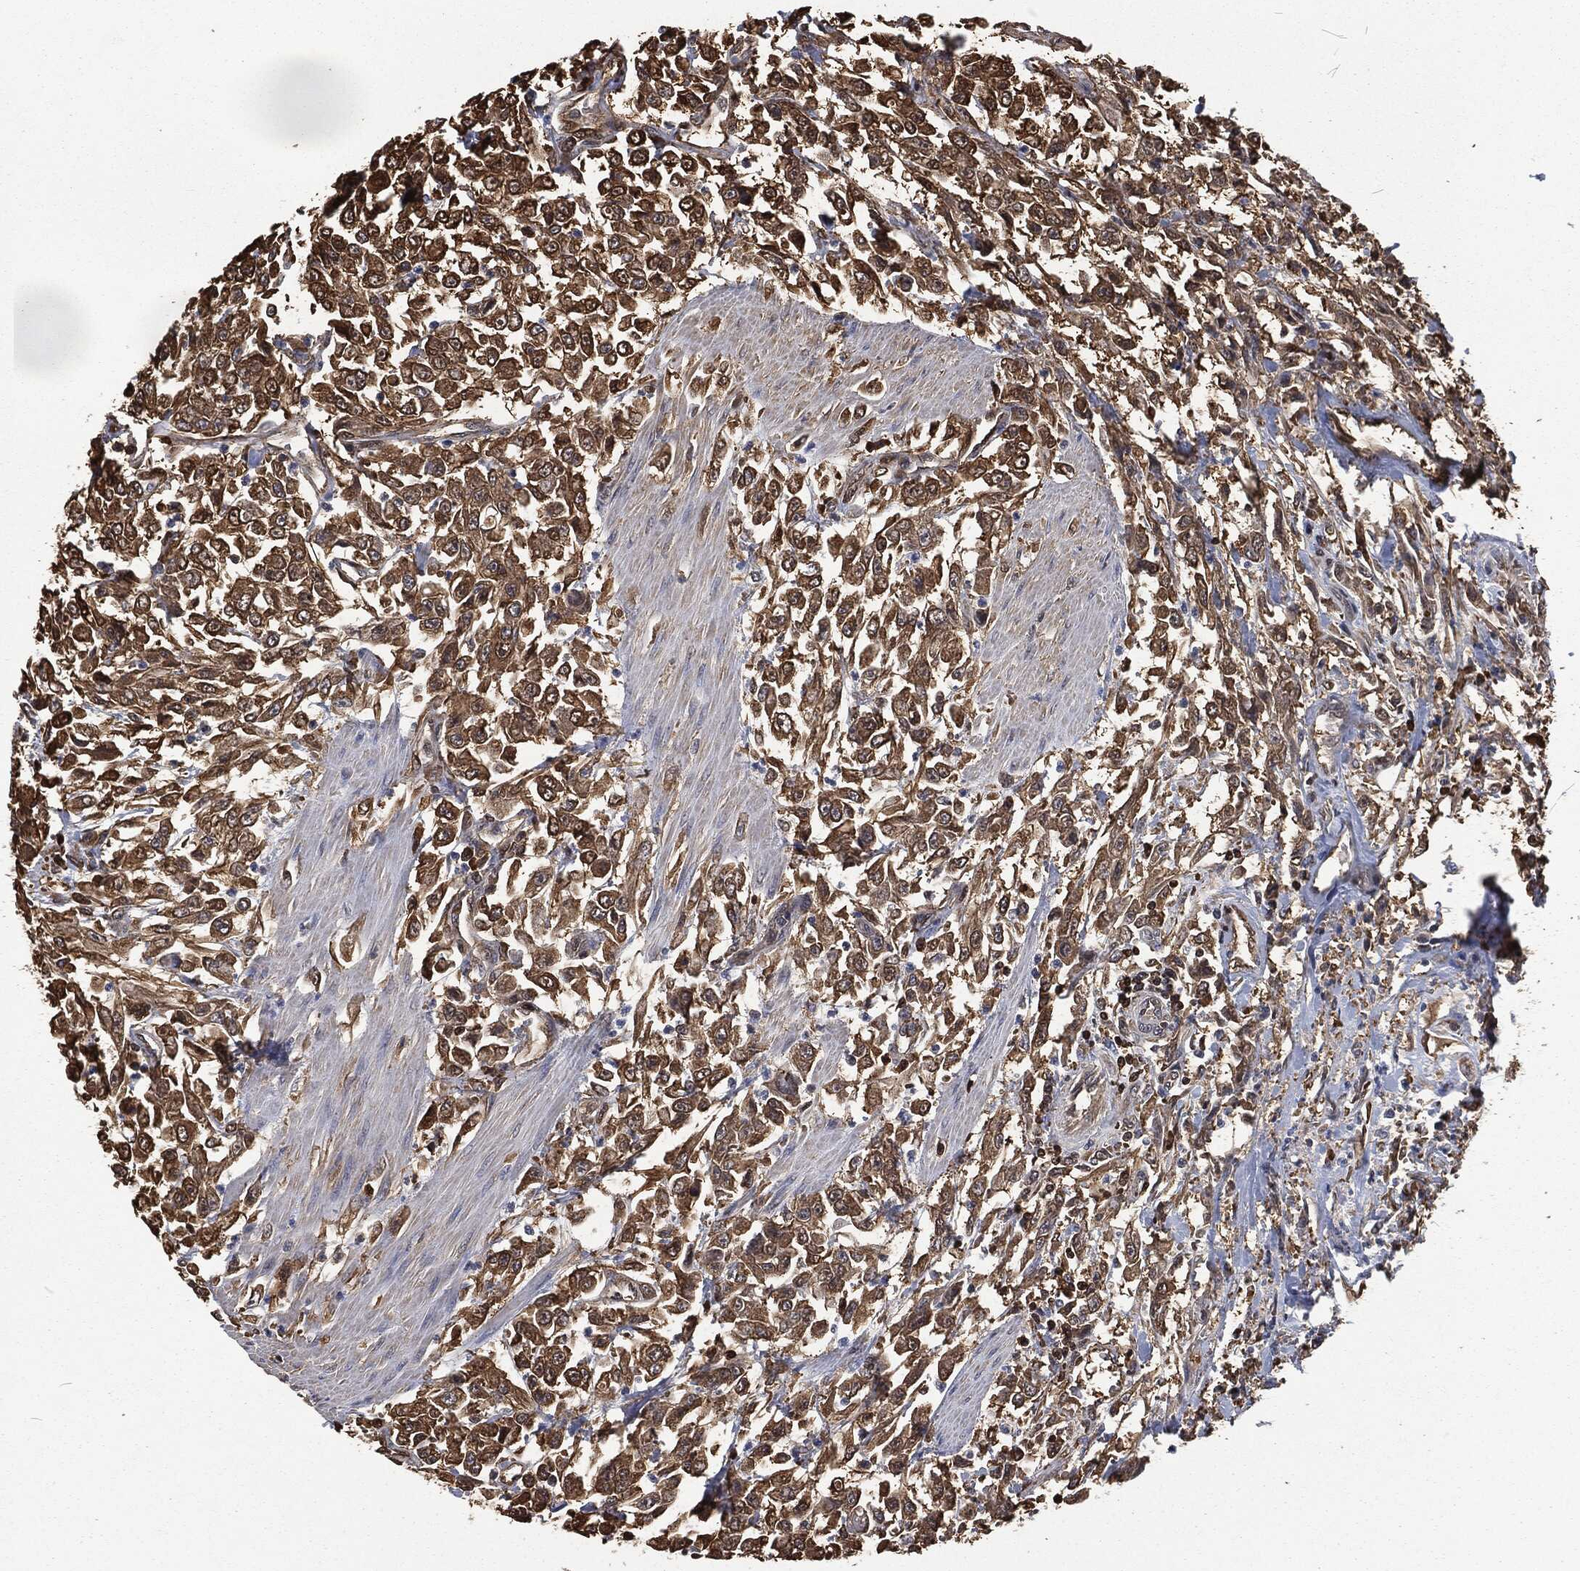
{"staining": {"intensity": "strong", "quantity": ">75%", "location": "cytoplasmic/membranous"}, "tissue": "urothelial cancer", "cell_type": "Tumor cells", "image_type": "cancer", "snomed": [{"axis": "morphology", "description": "Urothelial carcinoma, High grade"}, {"axis": "topography", "description": "Urinary bladder"}], "caption": "Protein expression by immunohistochemistry shows strong cytoplasmic/membranous expression in approximately >75% of tumor cells in urothelial cancer. (Stains: DAB (3,3'-diaminobenzidine) in brown, nuclei in blue, Microscopy: brightfield microscopy at high magnification).", "gene": "PRDX4", "patient": {"sex": "male", "age": 46}}